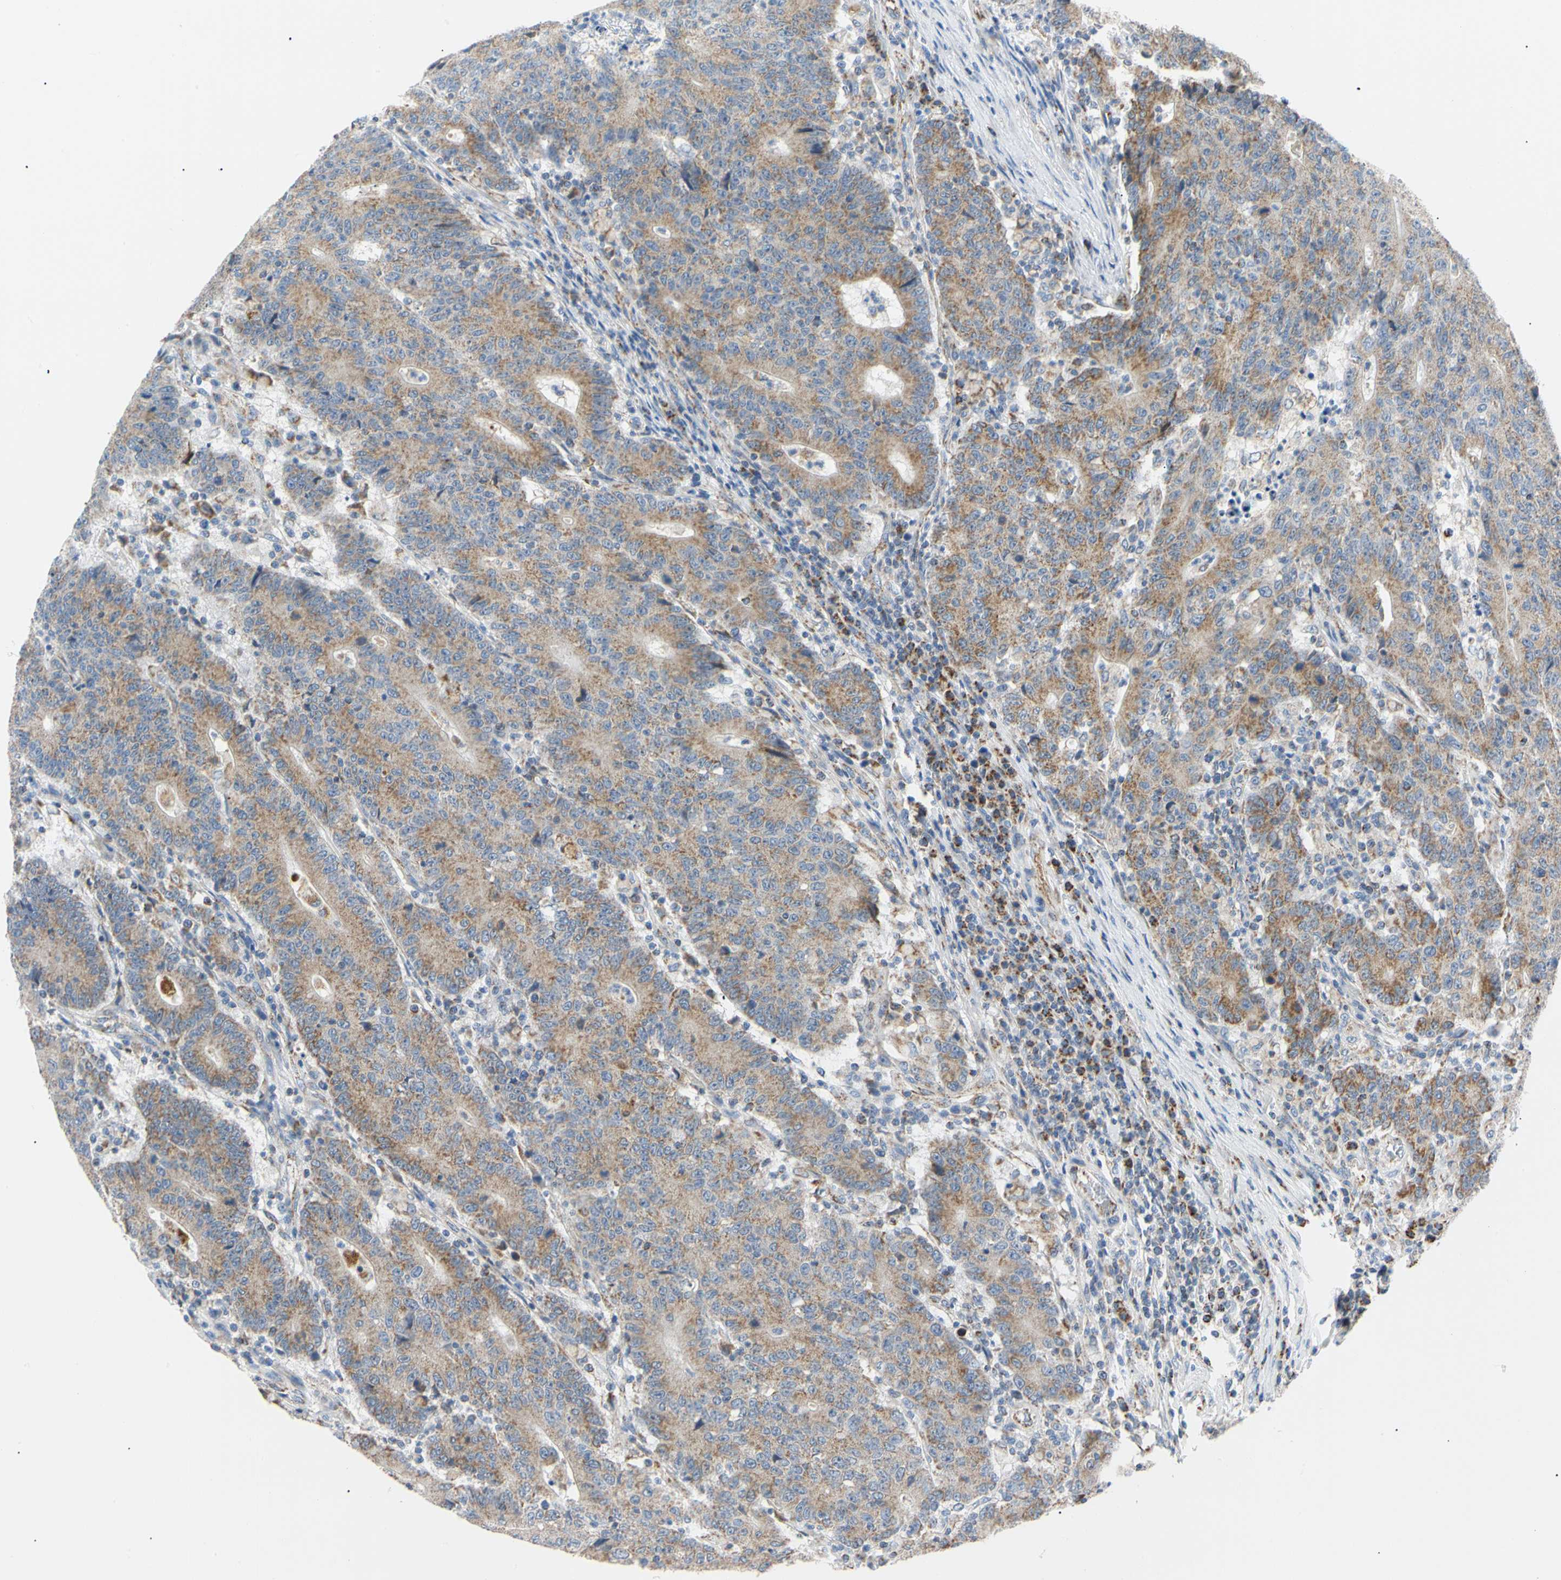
{"staining": {"intensity": "moderate", "quantity": ">75%", "location": "cytoplasmic/membranous"}, "tissue": "colorectal cancer", "cell_type": "Tumor cells", "image_type": "cancer", "snomed": [{"axis": "morphology", "description": "Normal tissue, NOS"}, {"axis": "morphology", "description": "Adenocarcinoma, NOS"}, {"axis": "topography", "description": "Colon"}], "caption": "Colorectal cancer (adenocarcinoma) tissue exhibits moderate cytoplasmic/membranous staining in about >75% of tumor cells, visualized by immunohistochemistry.", "gene": "ACAT1", "patient": {"sex": "female", "age": 75}}